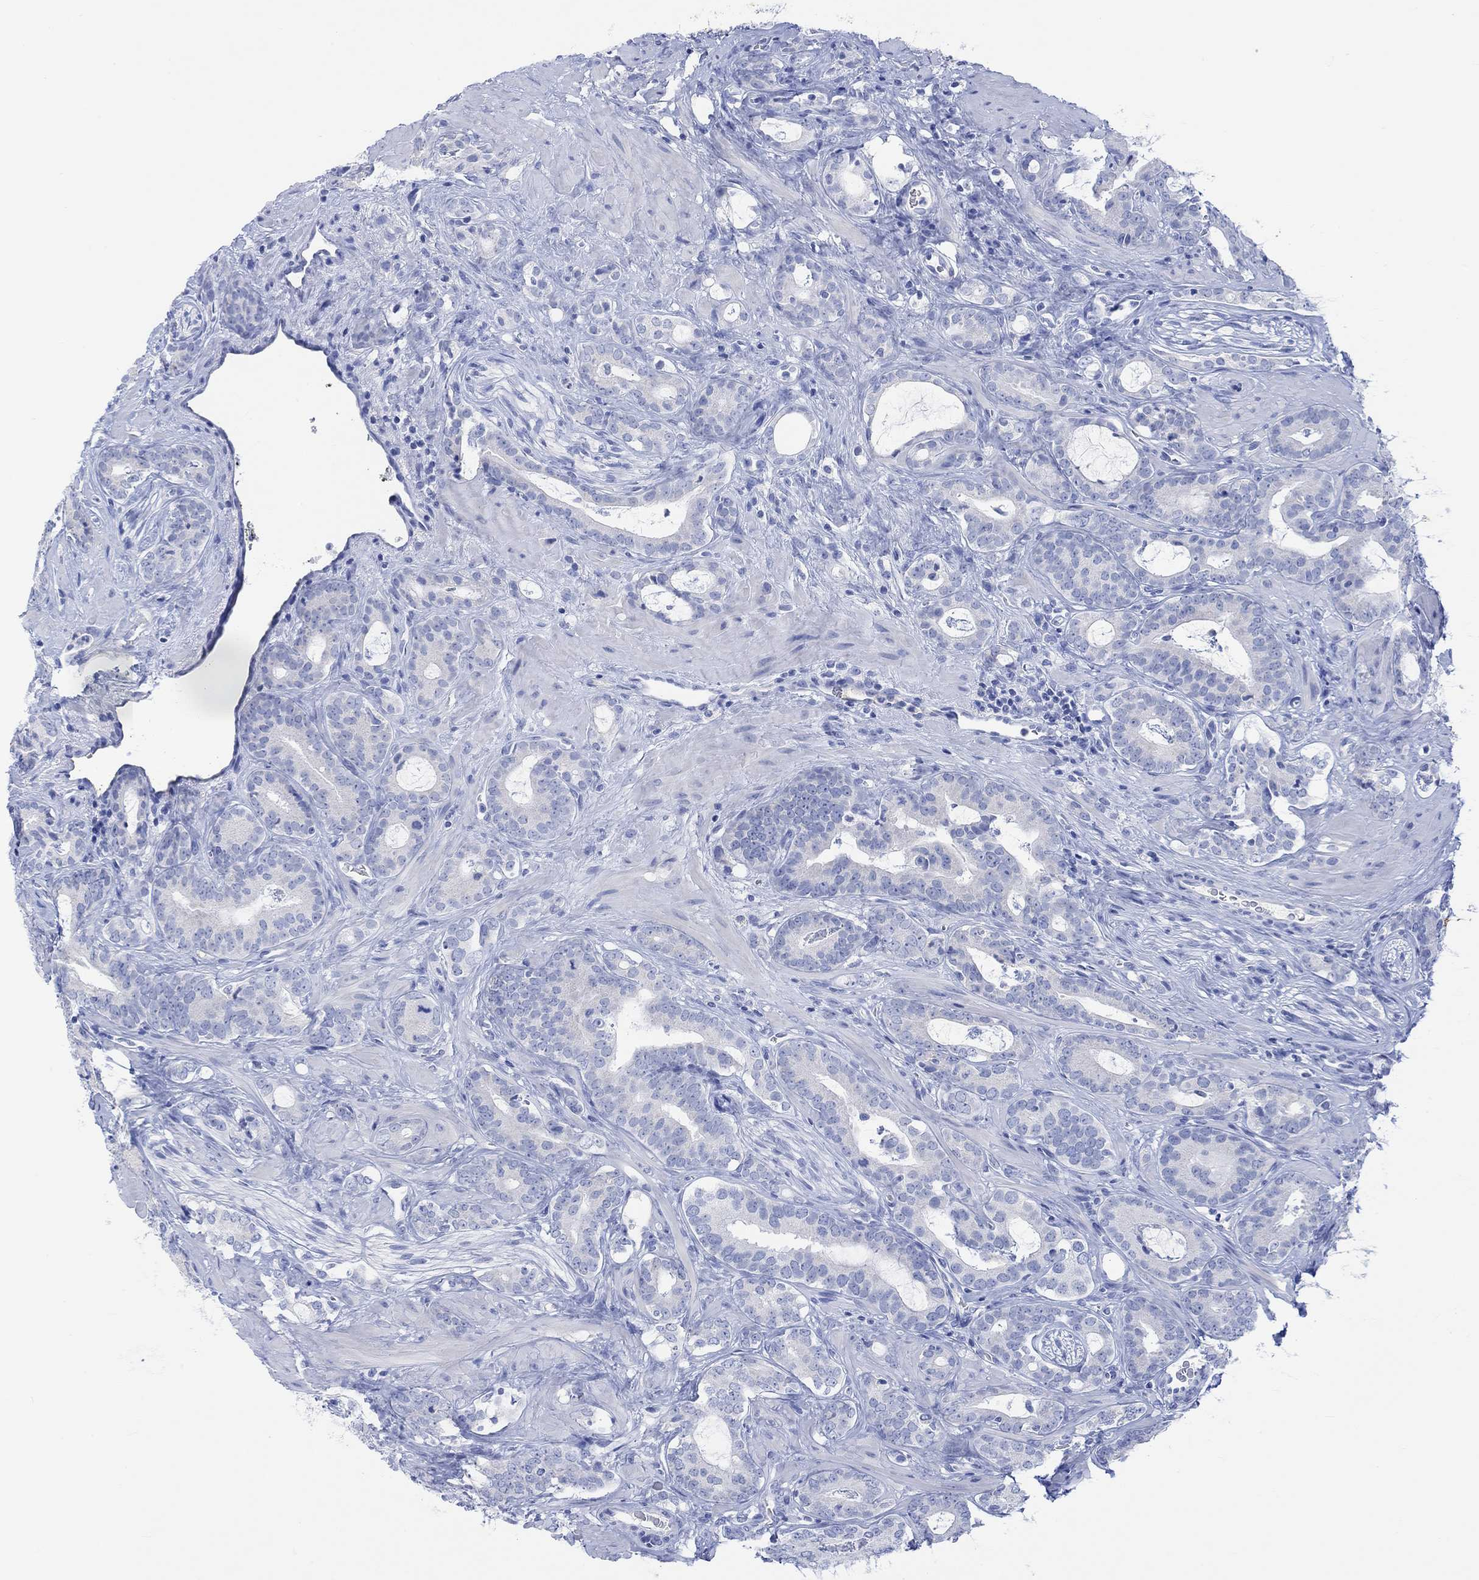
{"staining": {"intensity": "negative", "quantity": "none", "location": "none"}, "tissue": "prostate cancer", "cell_type": "Tumor cells", "image_type": "cancer", "snomed": [{"axis": "morphology", "description": "Adenocarcinoma, NOS"}, {"axis": "topography", "description": "Prostate"}], "caption": "A high-resolution histopathology image shows immunohistochemistry (IHC) staining of prostate cancer (adenocarcinoma), which demonstrates no significant expression in tumor cells.", "gene": "CALCA", "patient": {"sex": "male", "age": 55}}